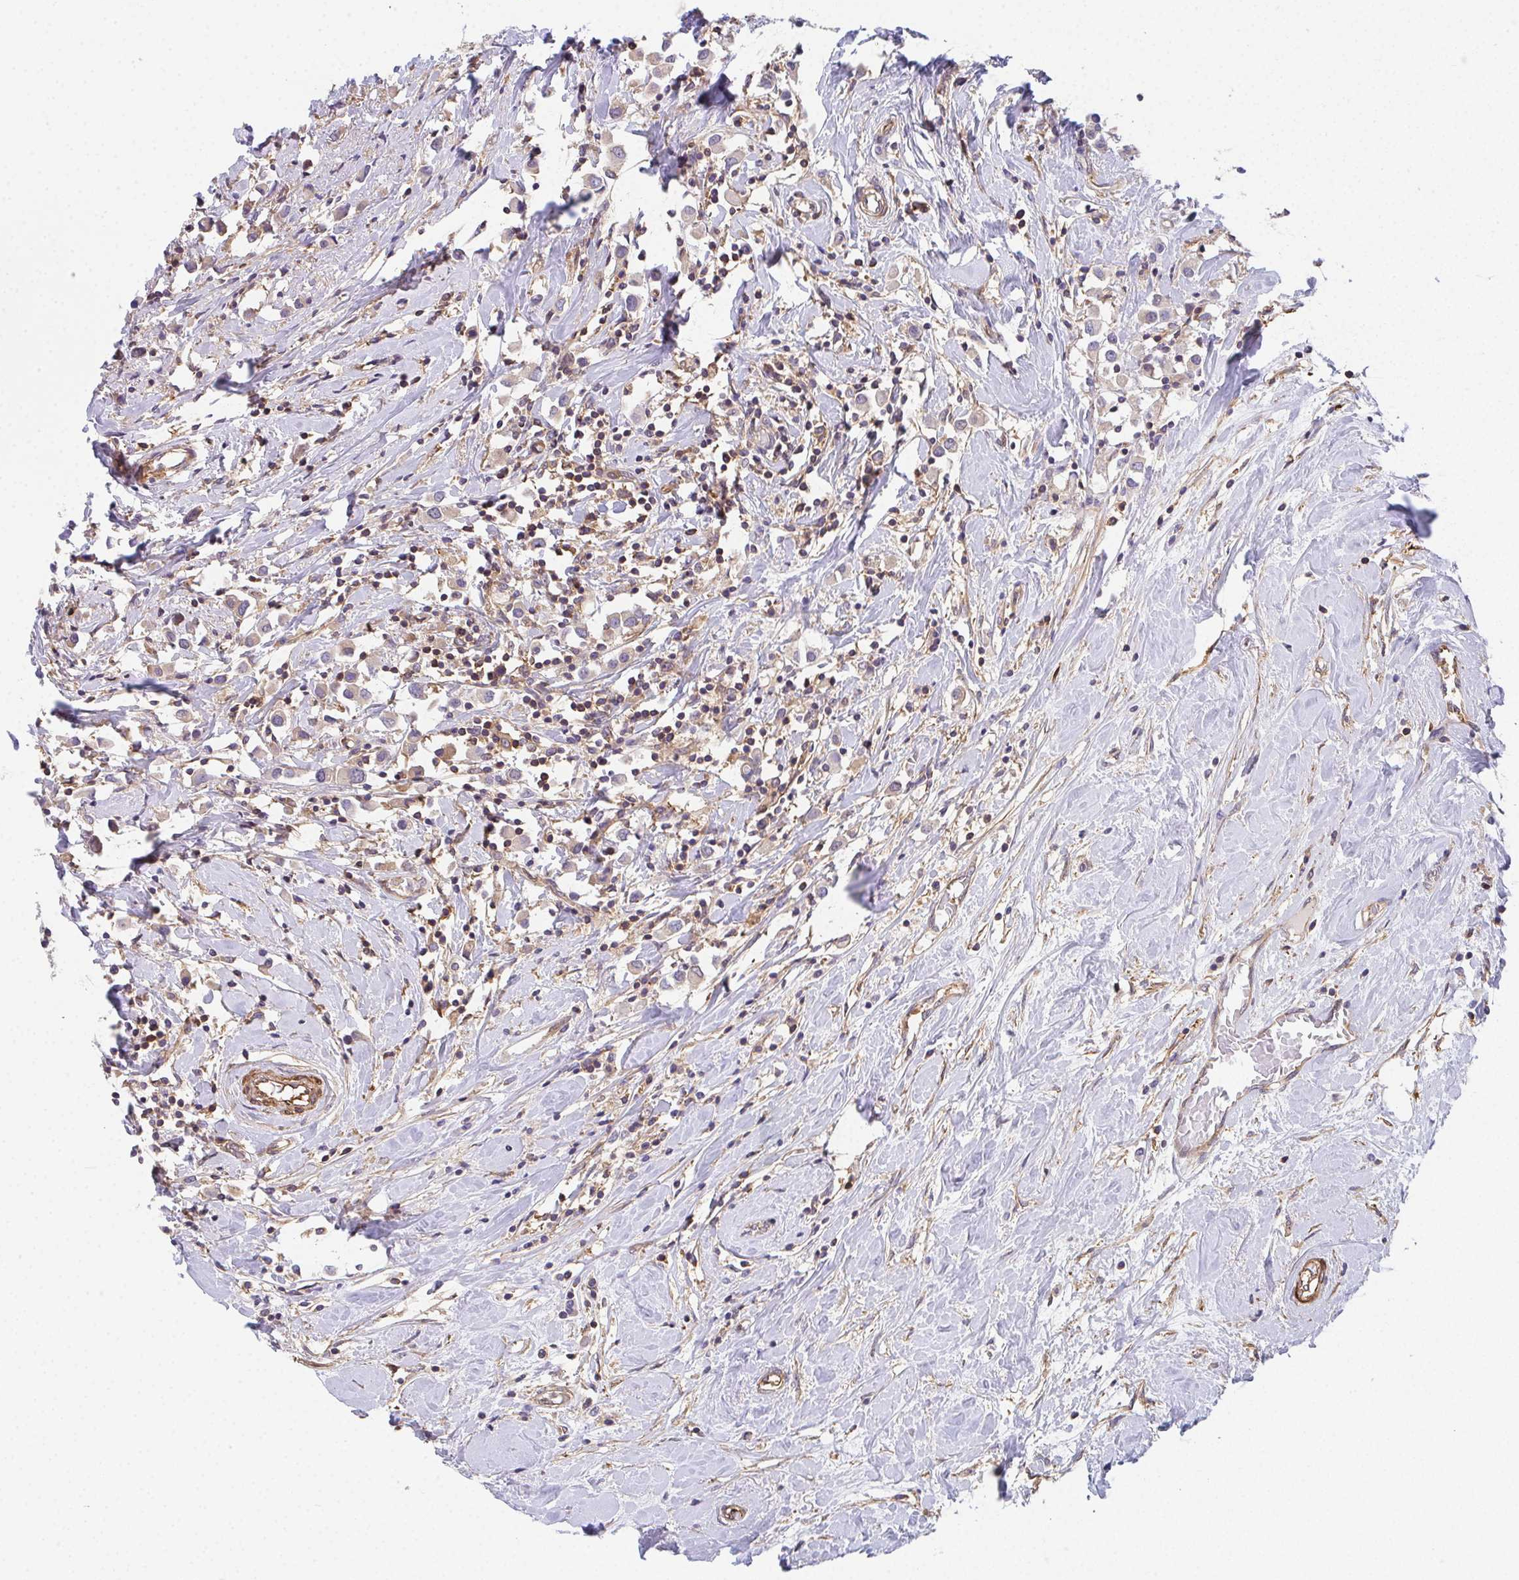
{"staining": {"intensity": "negative", "quantity": "none", "location": "none"}, "tissue": "breast cancer", "cell_type": "Tumor cells", "image_type": "cancer", "snomed": [{"axis": "morphology", "description": "Duct carcinoma"}, {"axis": "topography", "description": "Breast"}], "caption": "Tumor cells are negative for brown protein staining in breast infiltrating ductal carcinoma.", "gene": "TMEM229A", "patient": {"sex": "female", "age": 61}}